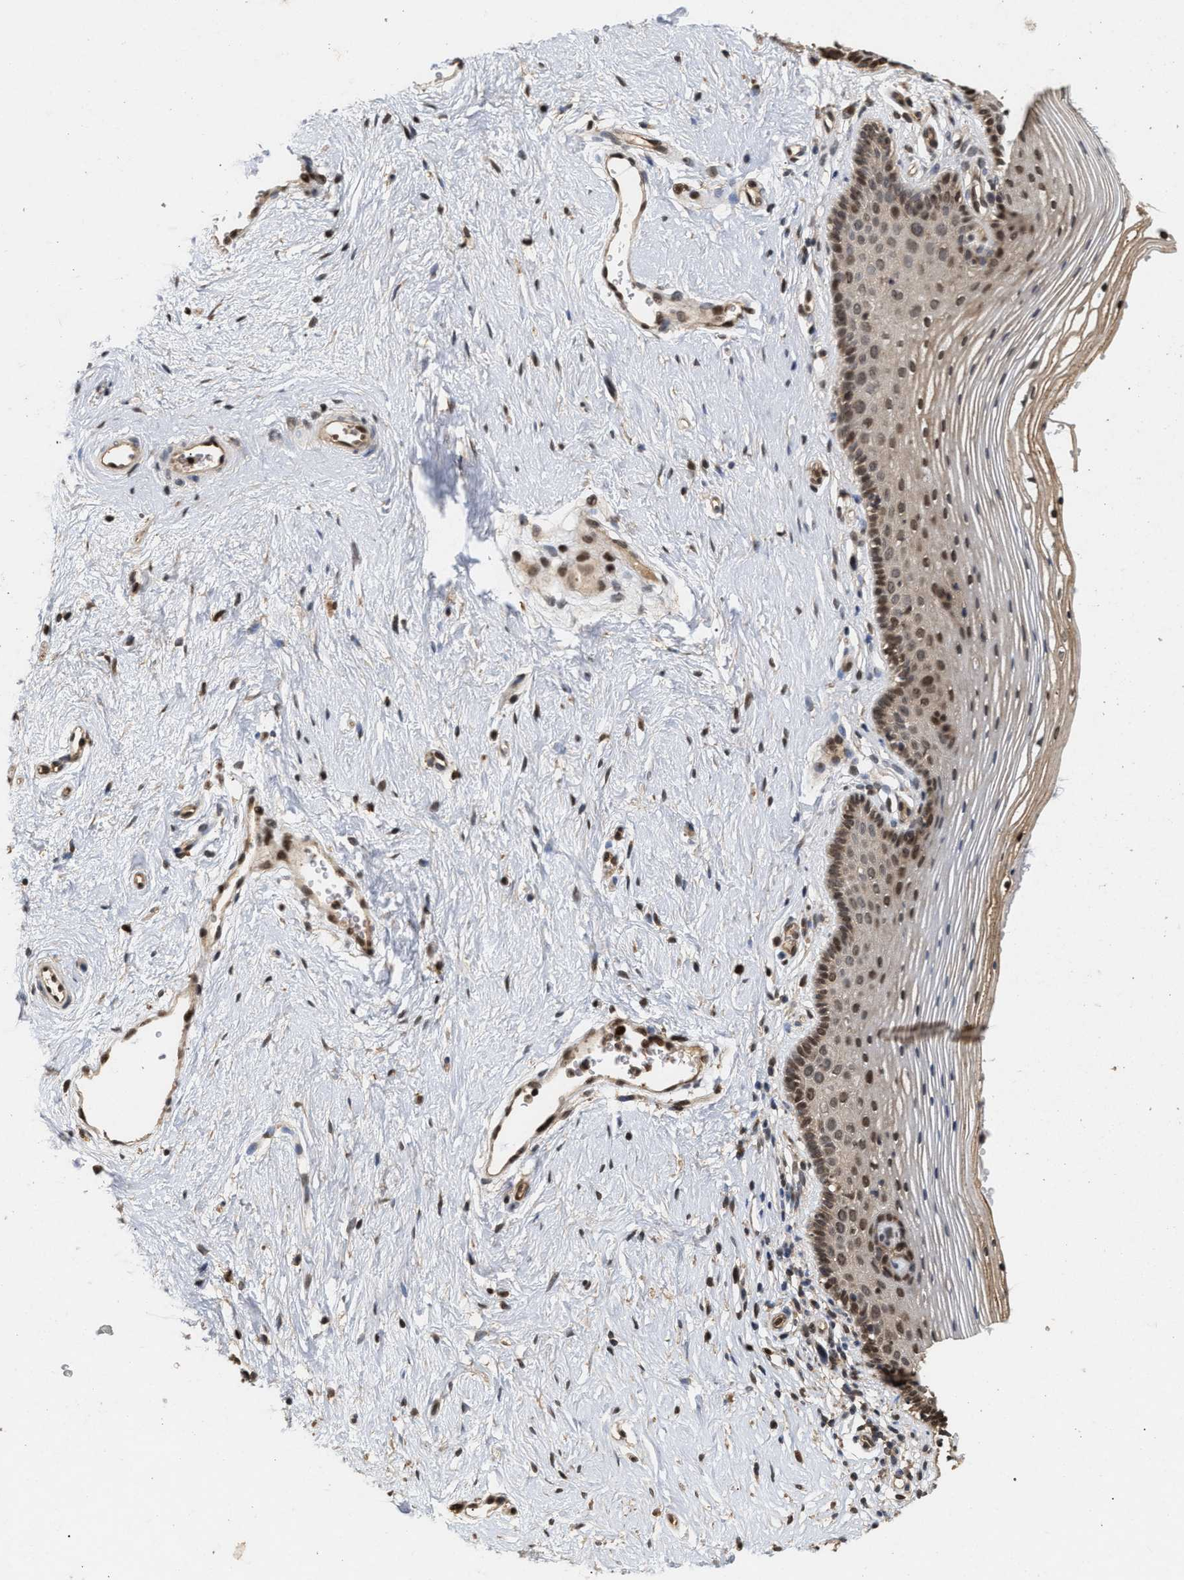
{"staining": {"intensity": "moderate", "quantity": ">75%", "location": "nuclear"}, "tissue": "vagina", "cell_type": "Squamous epithelial cells", "image_type": "normal", "snomed": [{"axis": "morphology", "description": "Normal tissue, NOS"}, {"axis": "topography", "description": "Vagina"}], "caption": "Immunohistochemistry (IHC) histopathology image of unremarkable human vagina stained for a protein (brown), which shows medium levels of moderate nuclear positivity in approximately >75% of squamous epithelial cells.", "gene": "ABHD5", "patient": {"sex": "female", "age": 32}}